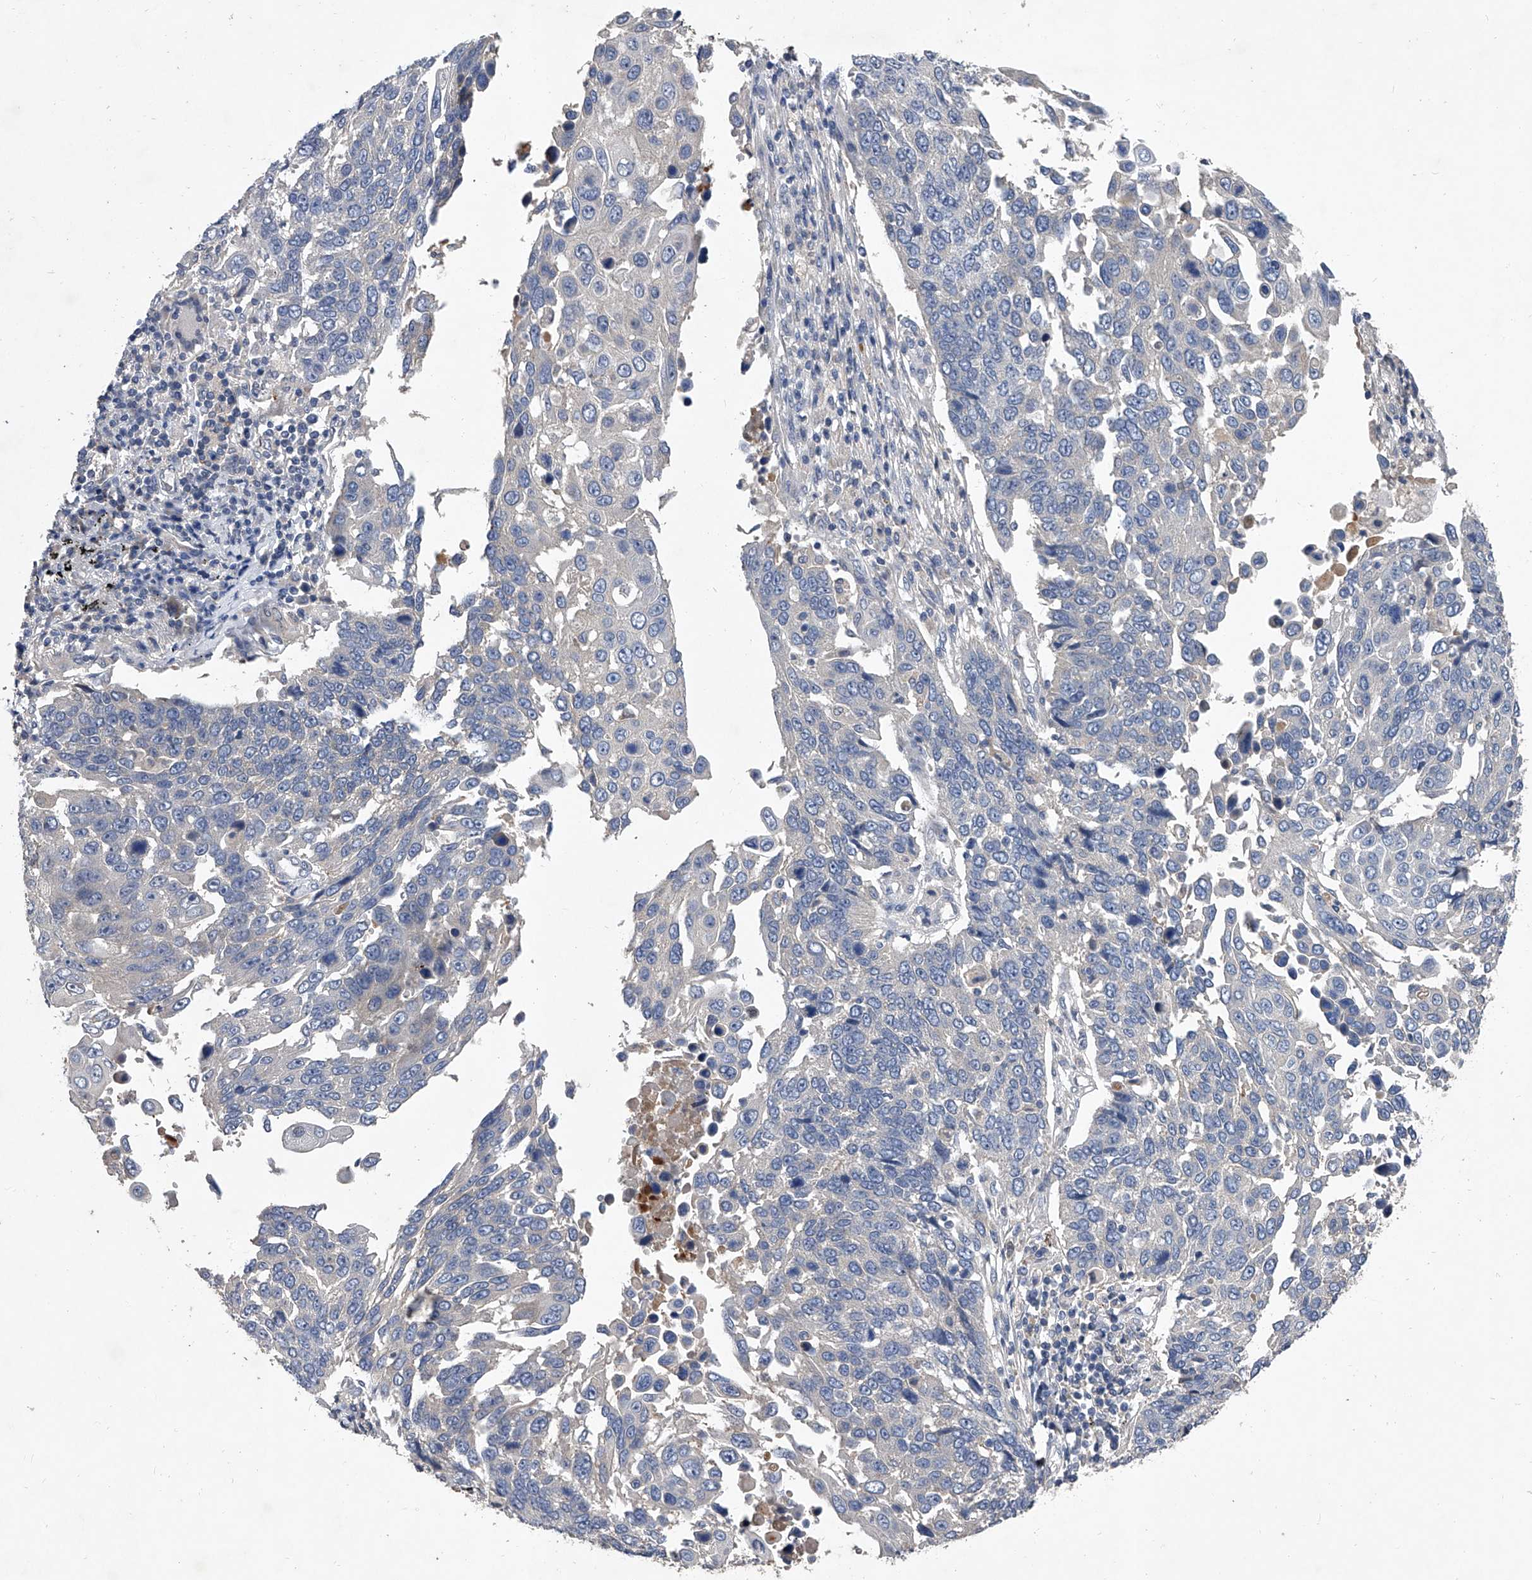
{"staining": {"intensity": "negative", "quantity": "none", "location": "none"}, "tissue": "lung cancer", "cell_type": "Tumor cells", "image_type": "cancer", "snomed": [{"axis": "morphology", "description": "Squamous cell carcinoma, NOS"}, {"axis": "topography", "description": "Lung"}], "caption": "Lung cancer (squamous cell carcinoma) was stained to show a protein in brown. There is no significant staining in tumor cells.", "gene": "C5", "patient": {"sex": "male", "age": 66}}